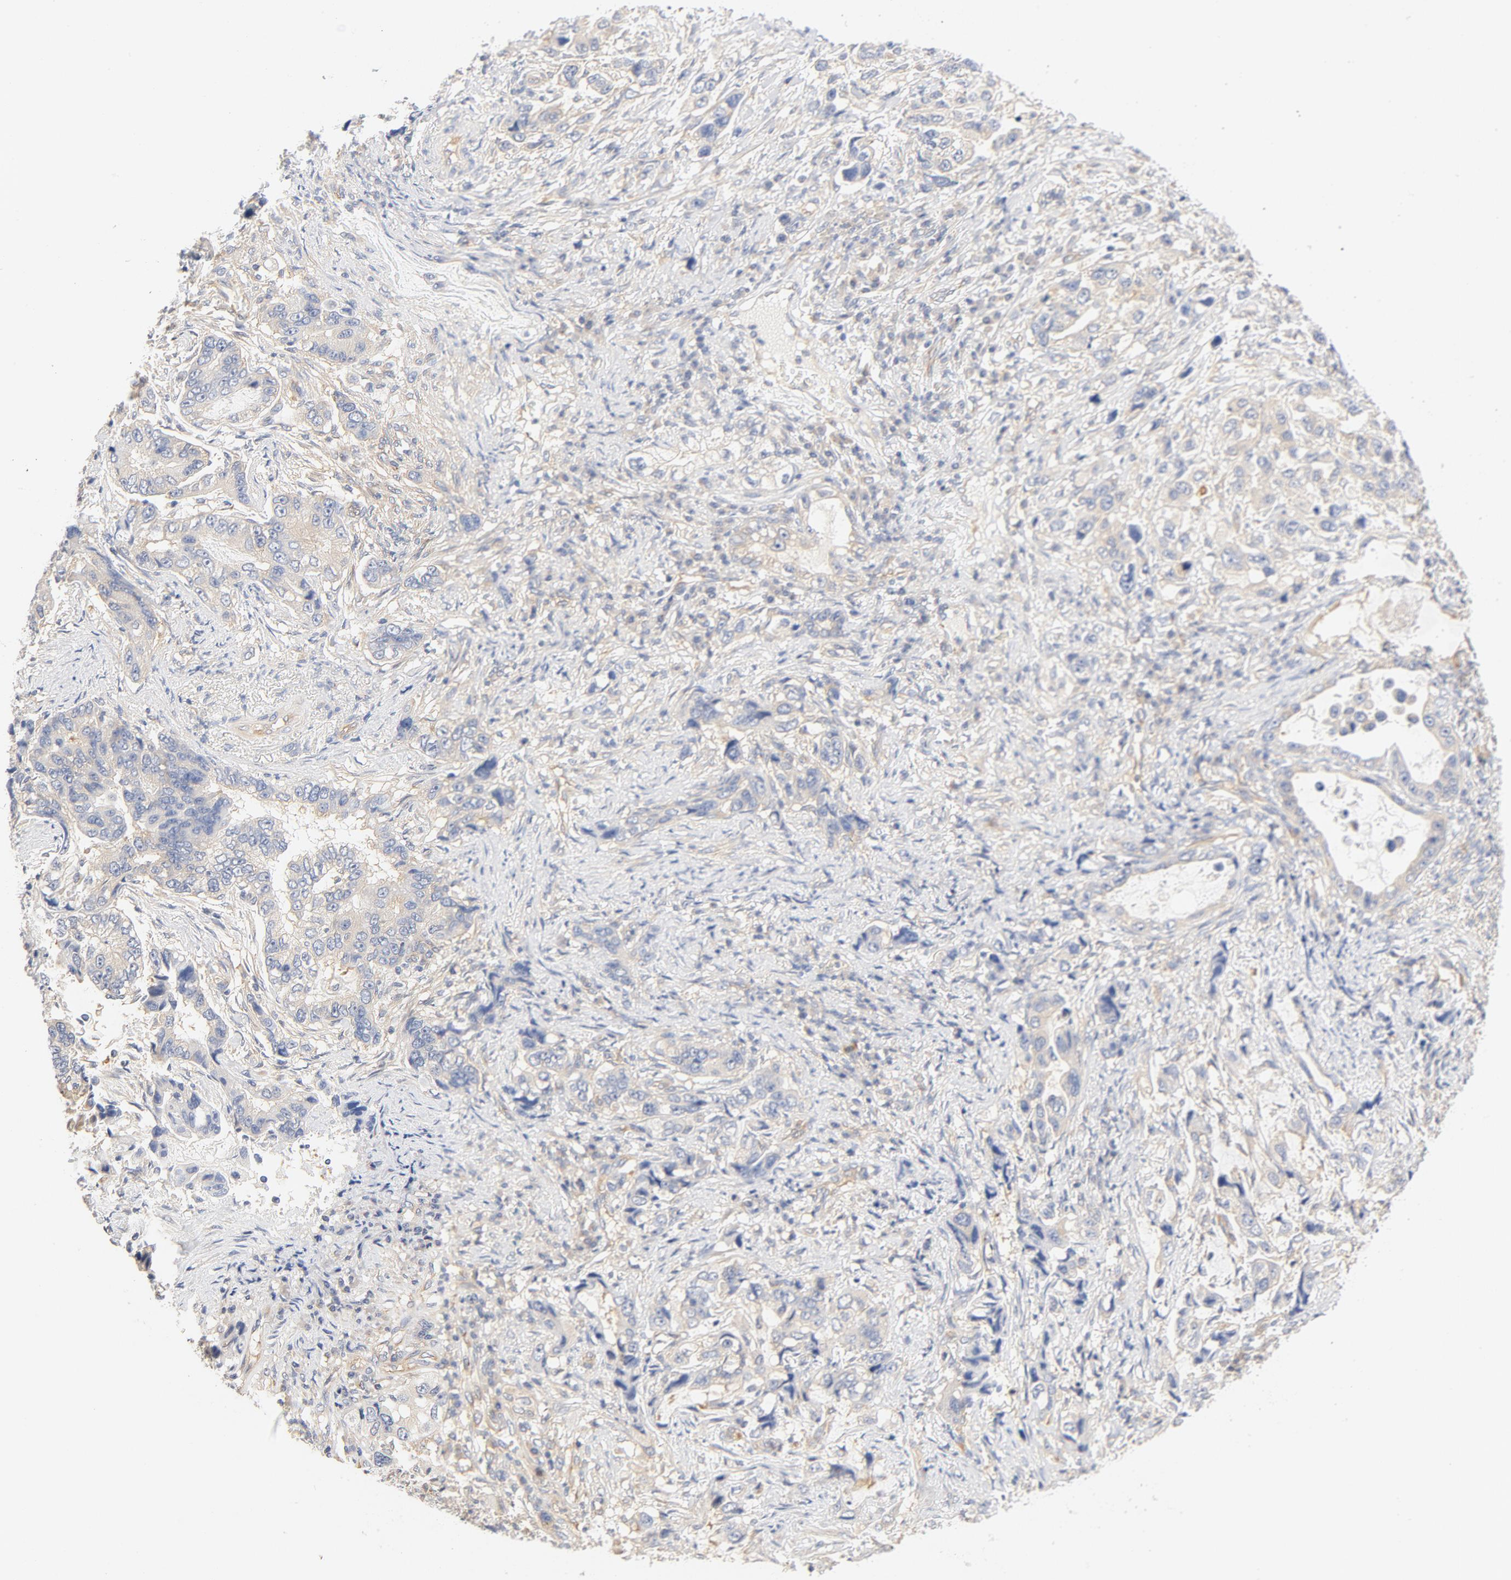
{"staining": {"intensity": "weak", "quantity": "25%-75%", "location": "cytoplasmic/membranous"}, "tissue": "stomach cancer", "cell_type": "Tumor cells", "image_type": "cancer", "snomed": [{"axis": "morphology", "description": "Adenocarcinoma, NOS"}, {"axis": "topography", "description": "Stomach, lower"}], "caption": "Protein staining shows weak cytoplasmic/membranous staining in approximately 25%-75% of tumor cells in stomach cancer (adenocarcinoma).", "gene": "DYNC1H1", "patient": {"sex": "female", "age": 93}}